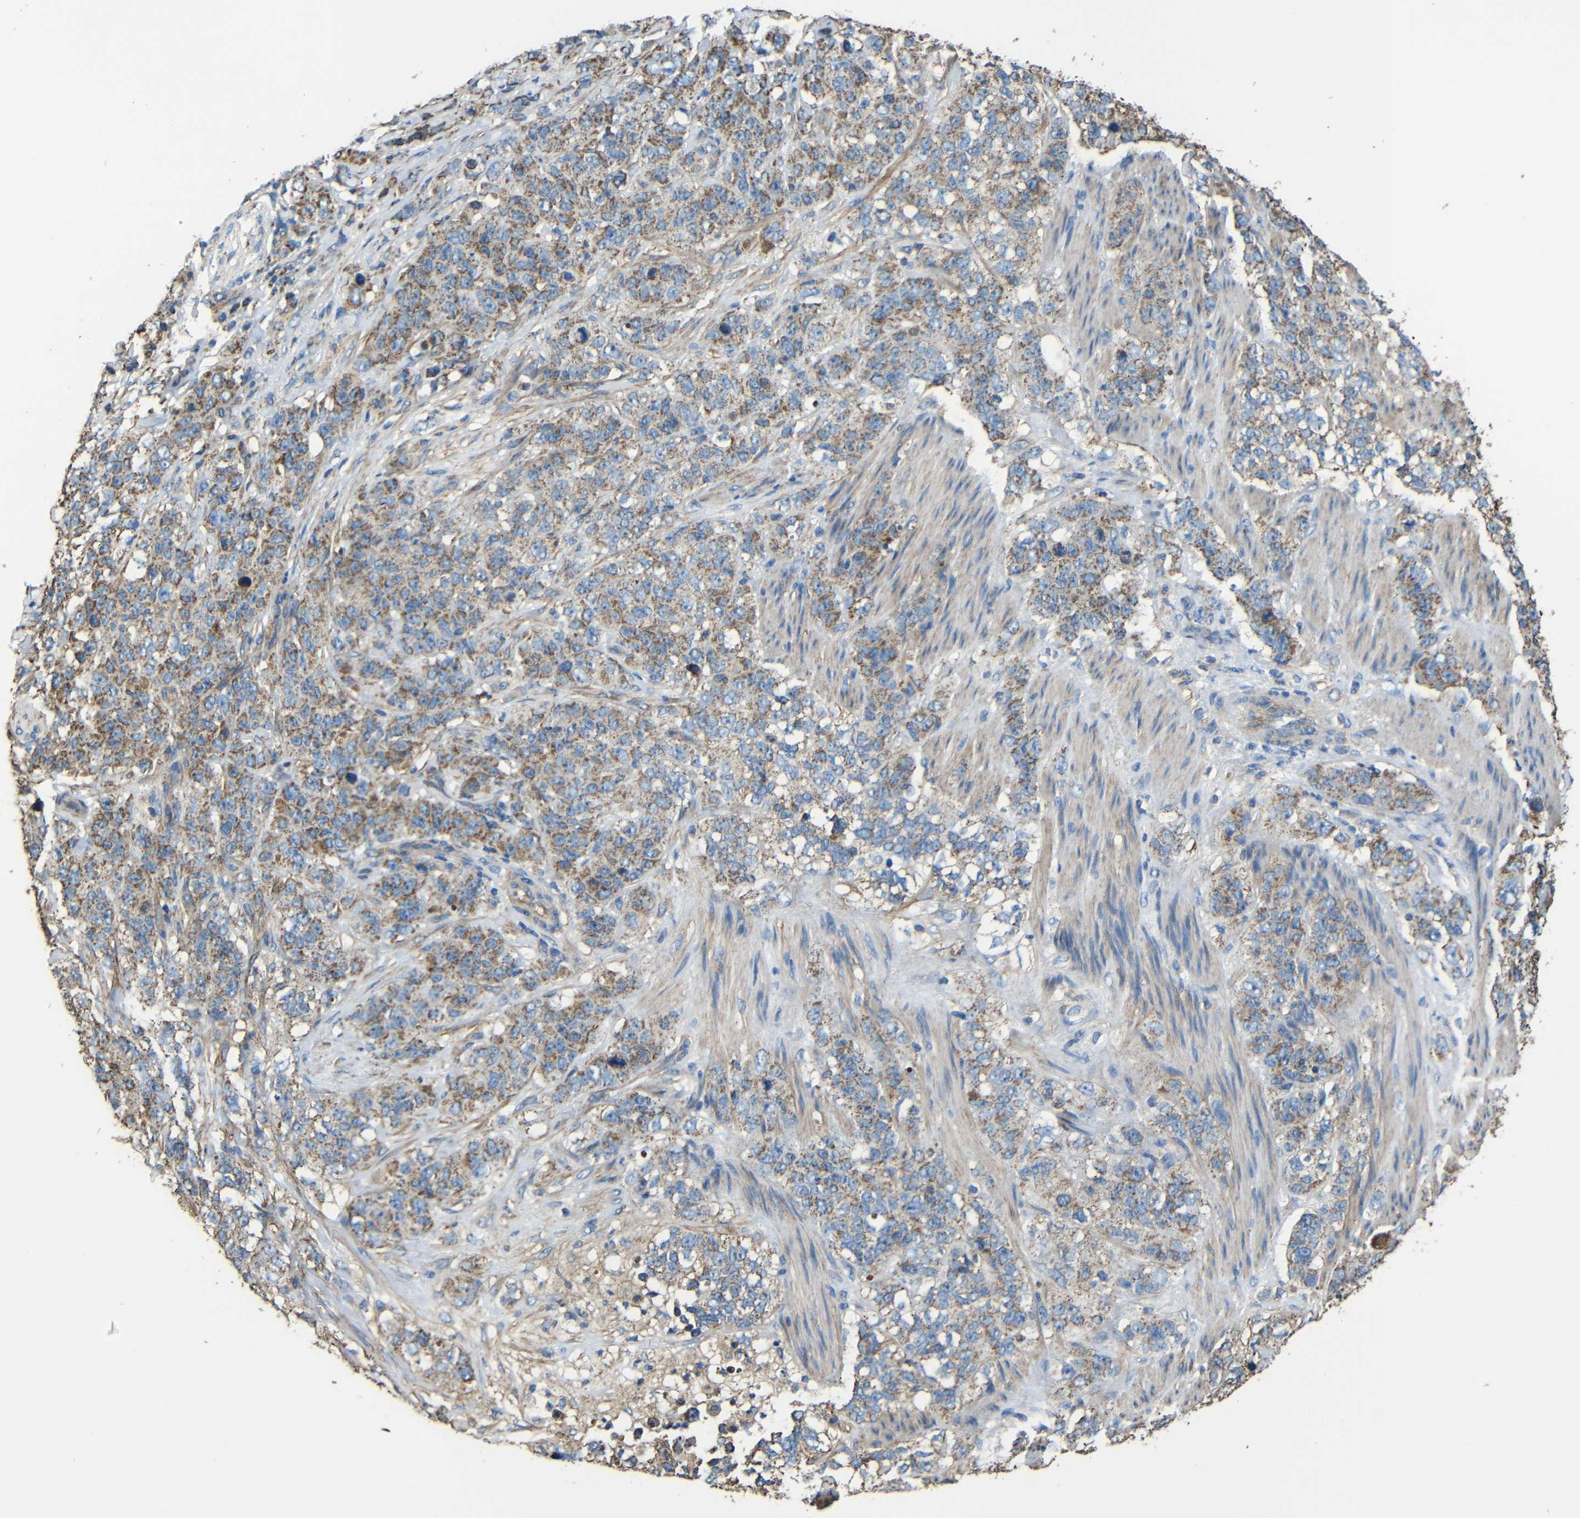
{"staining": {"intensity": "moderate", "quantity": ">75%", "location": "cytoplasmic/membranous"}, "tissue": "stomach cancer", "cell_type": "Tumor cells", "image_type": "cancer", "snomed": [{"axis": "morphology", "description": "Adenocarcinoma, NOS"}, {"axis": "topography", "description": "Stomach"}], "caption": "Tumor cells show medium levels of moderate cytoplasmic/membranous positivity in approximately >75% of cells in human stomach cancer.", "gene": "INTS6L", "patient": {"sex": "male", "age": 48}}